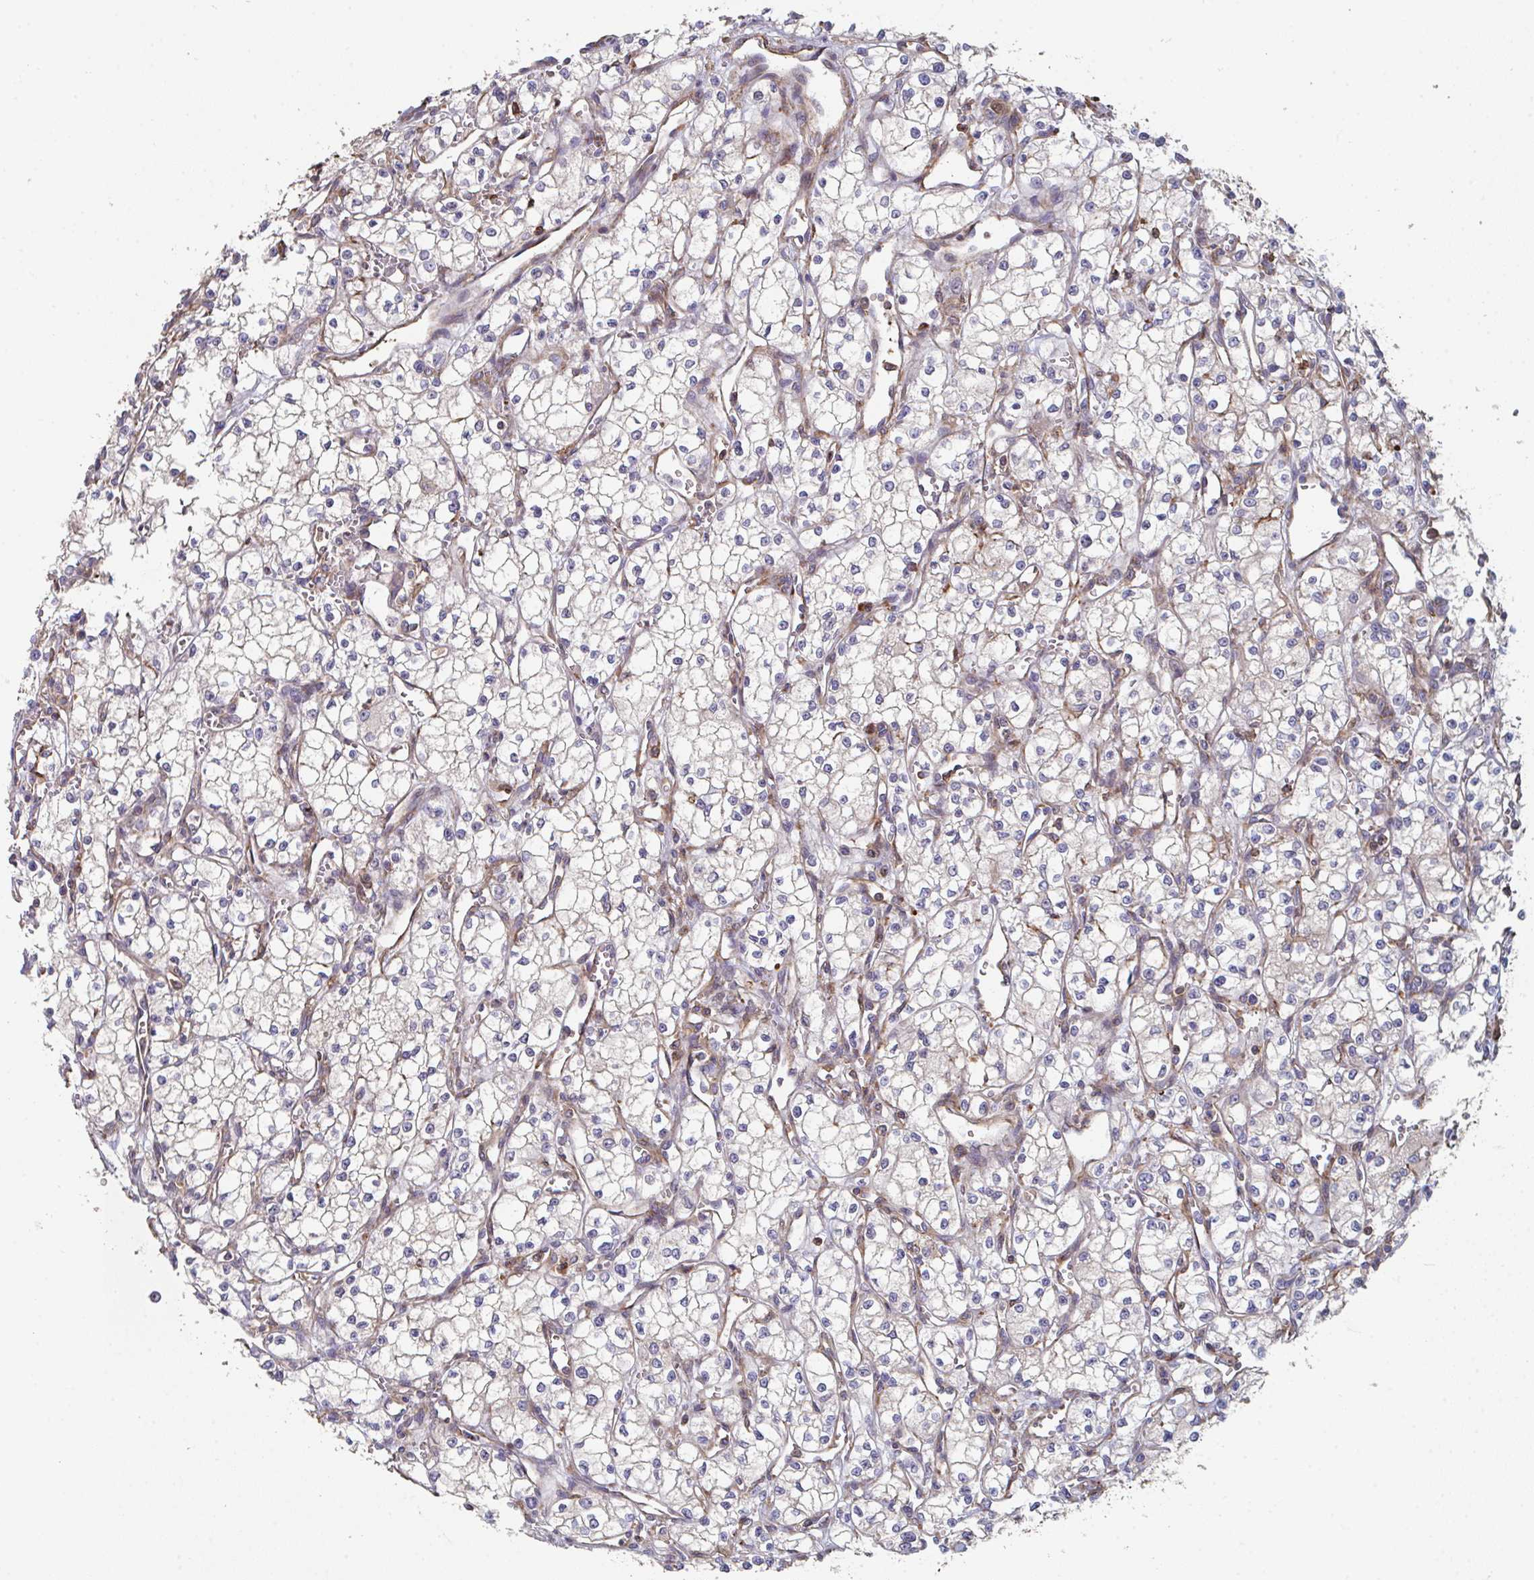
{"staining": {"intensity": "negative", "quantity": "none", "location": "none"}, "tissue": "renal cancer", "cell_type": "Tumor cells", "image_type": "cancer", "snomed": [{"axis": "morphology", "description": "Adenocarcinoma, NOS"}, {"axis": "topography", "description": "Kidney"}], "caption": "Renal adenocarcinoma was stained to show a protein in brown. There is no significant staining in tumor cells.", "gene": "FZD2", "patient": {"sex": "male", "age": 59}}